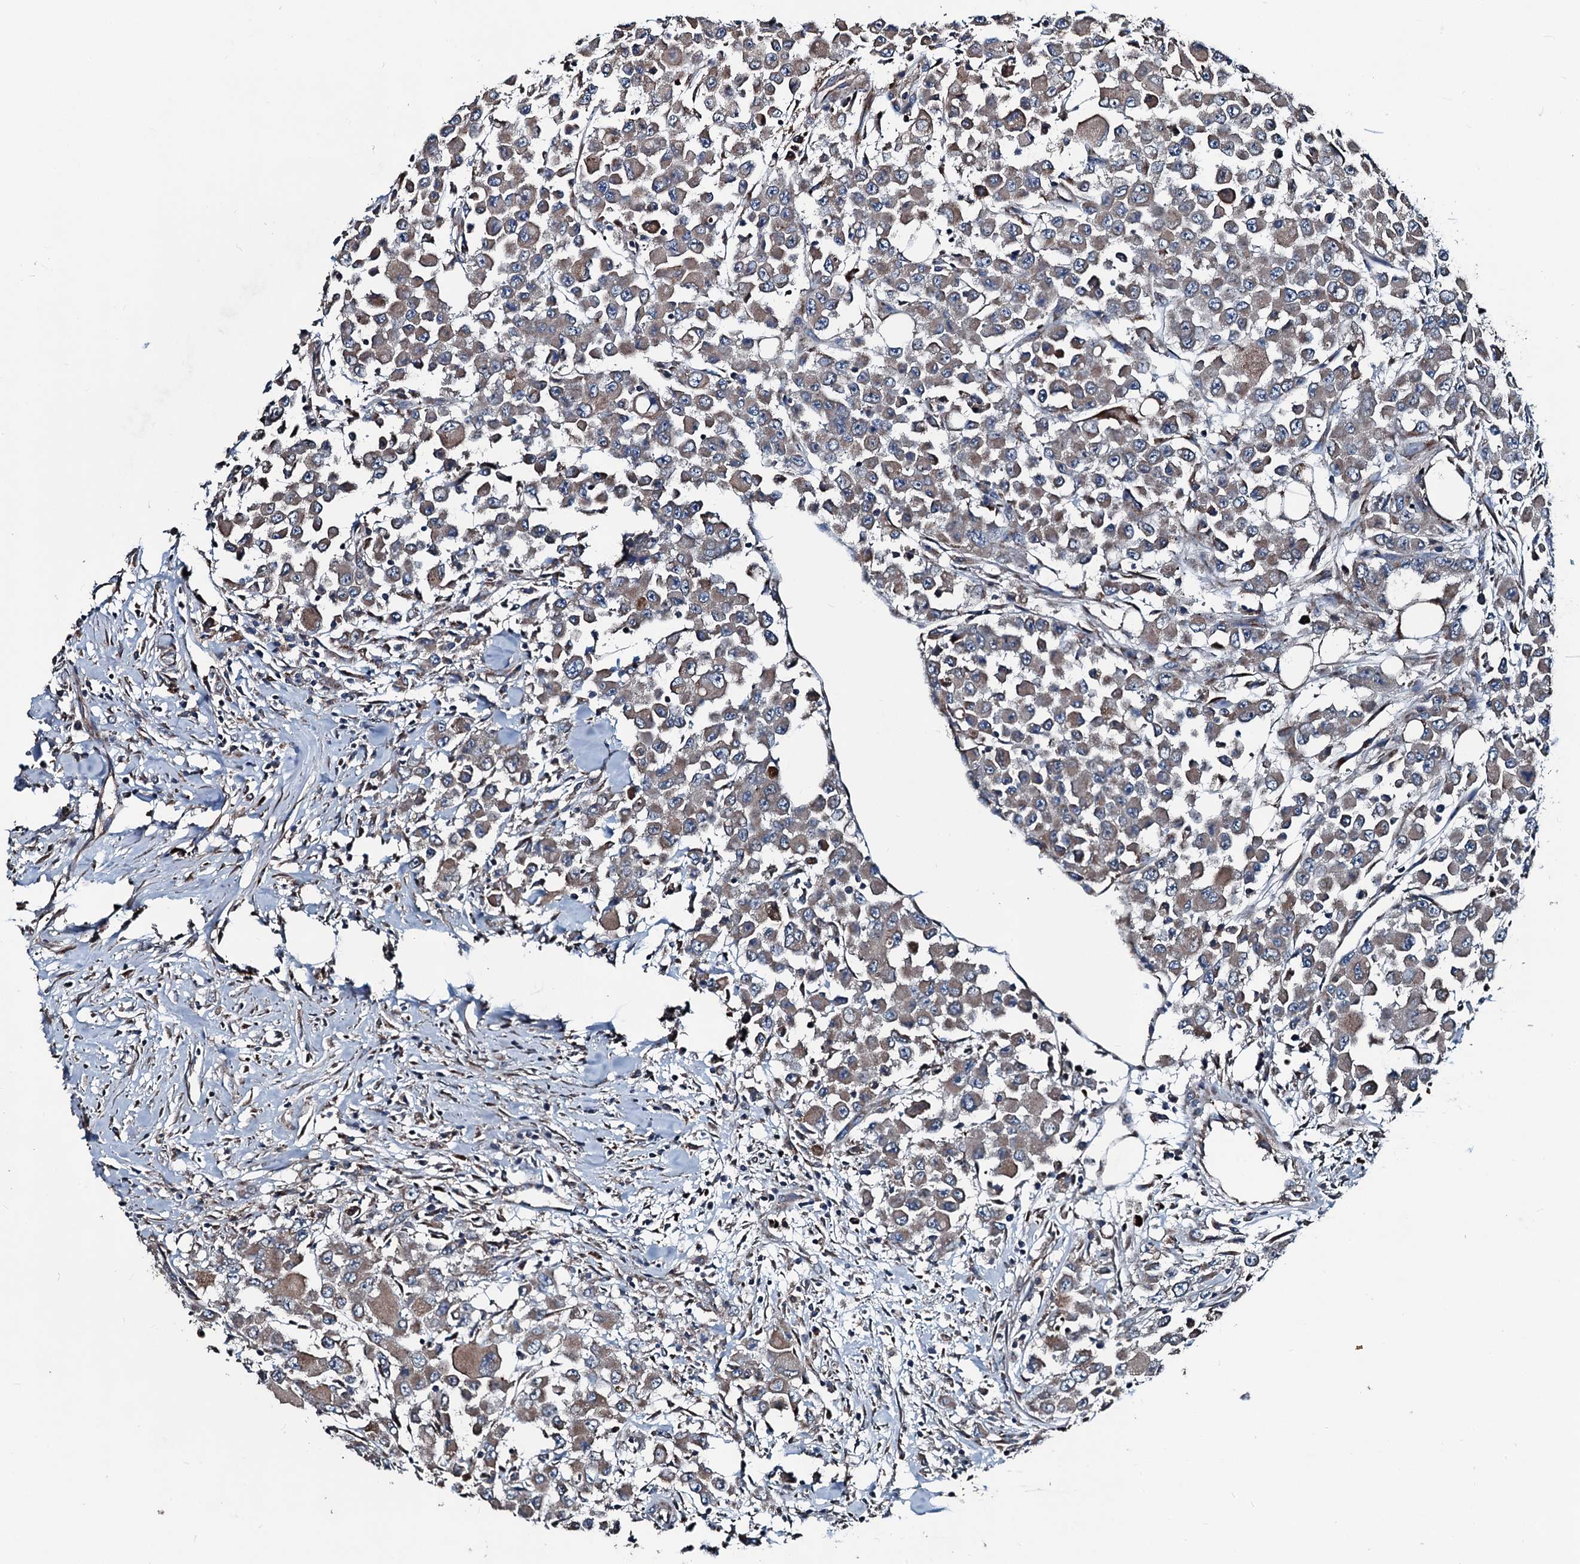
{"staining": {"intensity": "weak", "quantity": ">75%", "location": "cytoplasmic/membranous"}, "tissue": "colorectal cancer", "cell_type": "Tumor cells", "image_type": "cancer", "snomed": [{"axis": "morphology", "description": "Adenocarcinoma, NOS"}, {"axis": "topography", "description": "Colon"}], "caption": "Immunohistochemical staining of human colorectal cancer (adenocarcinoma) demonstrates low levels of weak cytoplasmic/membranous positivity in approximately >75% of tumor cells.", "gene": "ACSS3", "patient": {"sex": "male", "age": 51}}